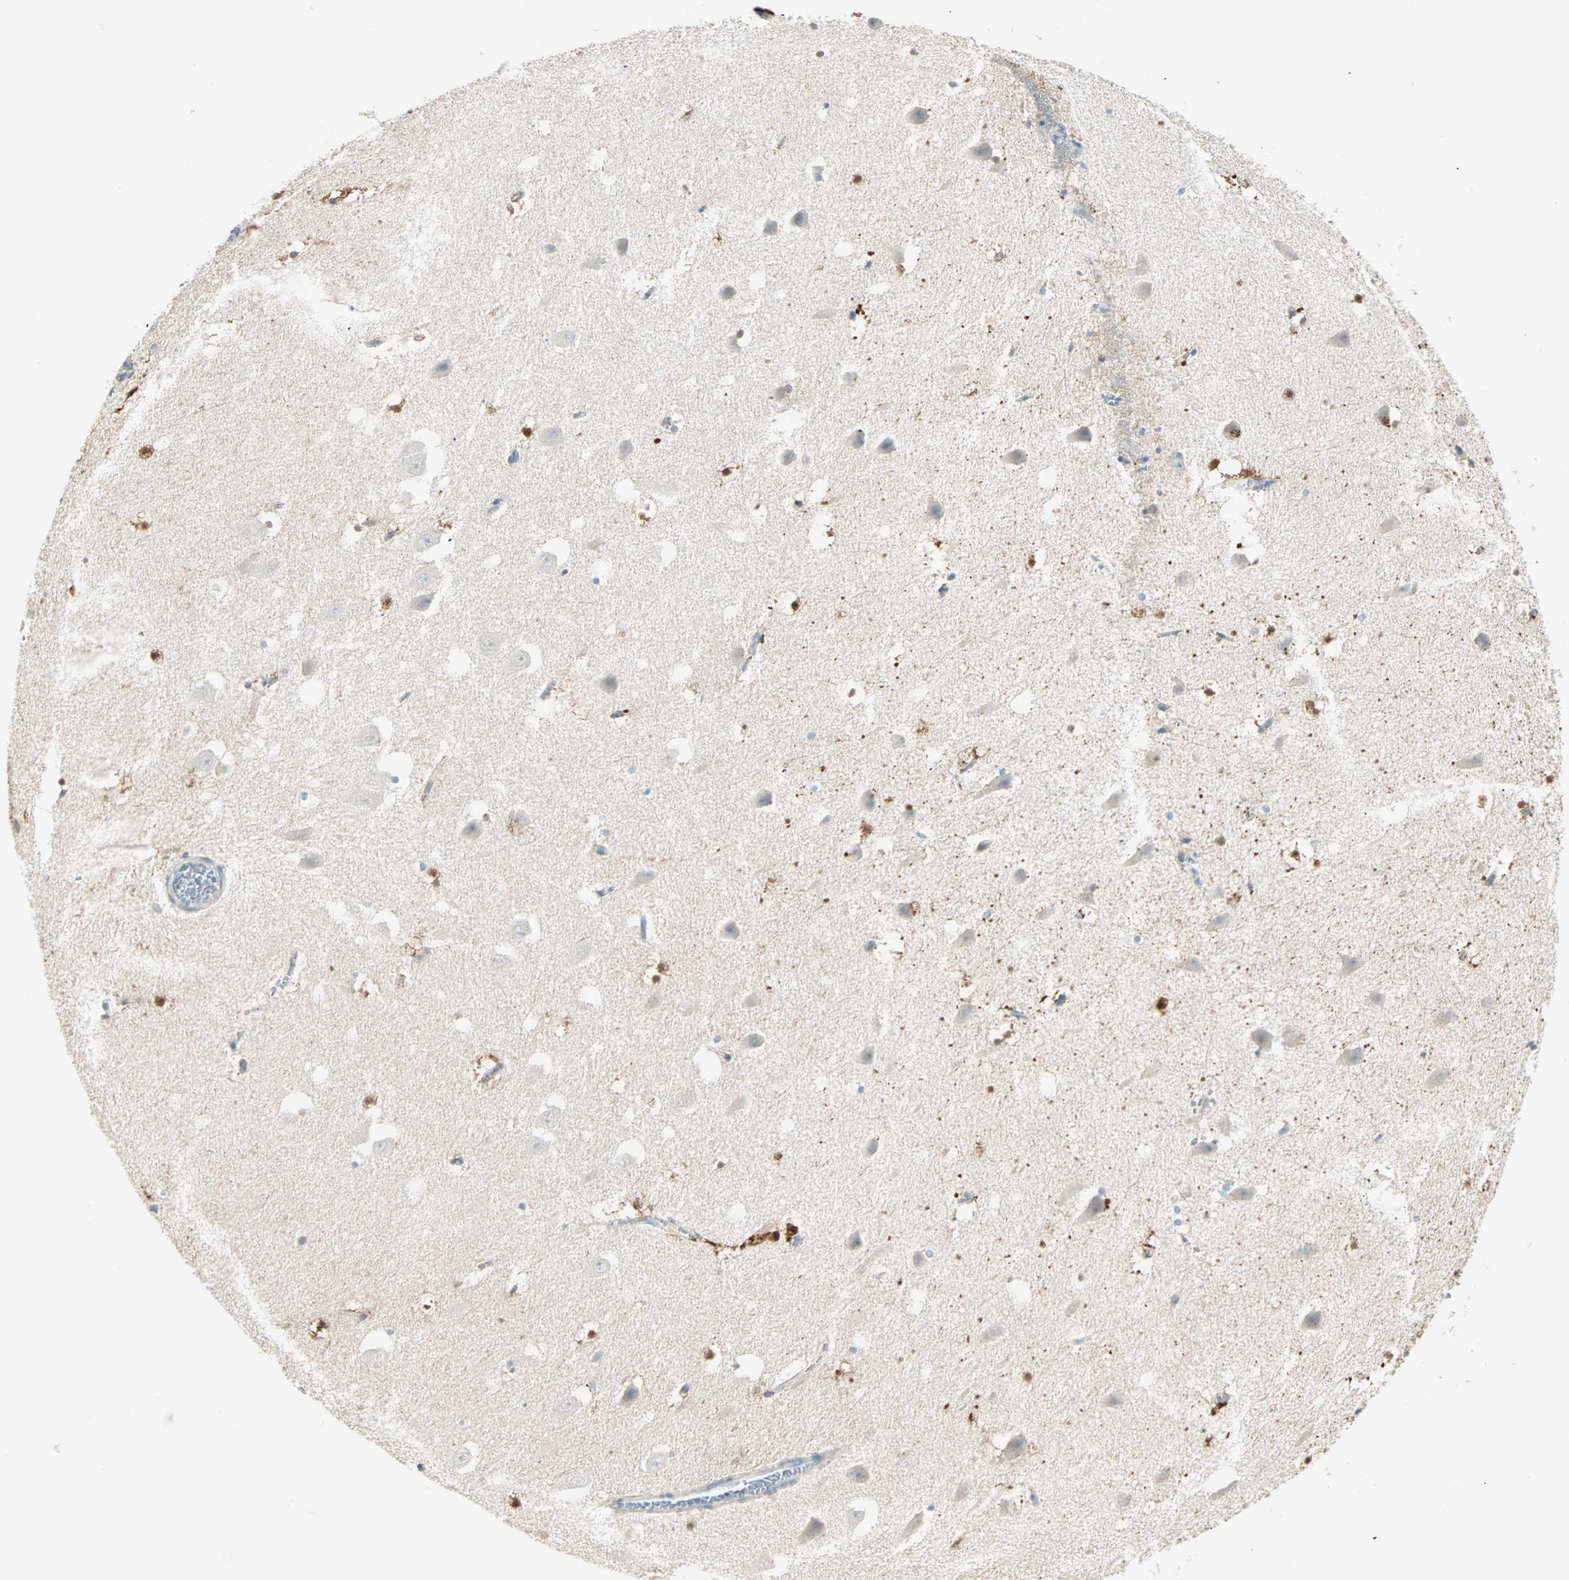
{"staining": {"intensity": "moderate", "quantity": "25%-75%", "location": "cytoplasmic/membranous,nuclear"}, "tissue": "hippocampus", "cell_type": "Glial cells", "image_type": "normal", "snomed": [{"axis": "morphology", "description": "Normal tissue, NOS"}, {"axis": "topography", "description": "Hippocampus"}], "caption": "Hippocampus stained with IHC displays moderate cytoplasmic/membranous,nuclear expression in about 25%-75% of glial cells.", "gene": "ATF6", "patient": {"sex": "male", "age": 45}}